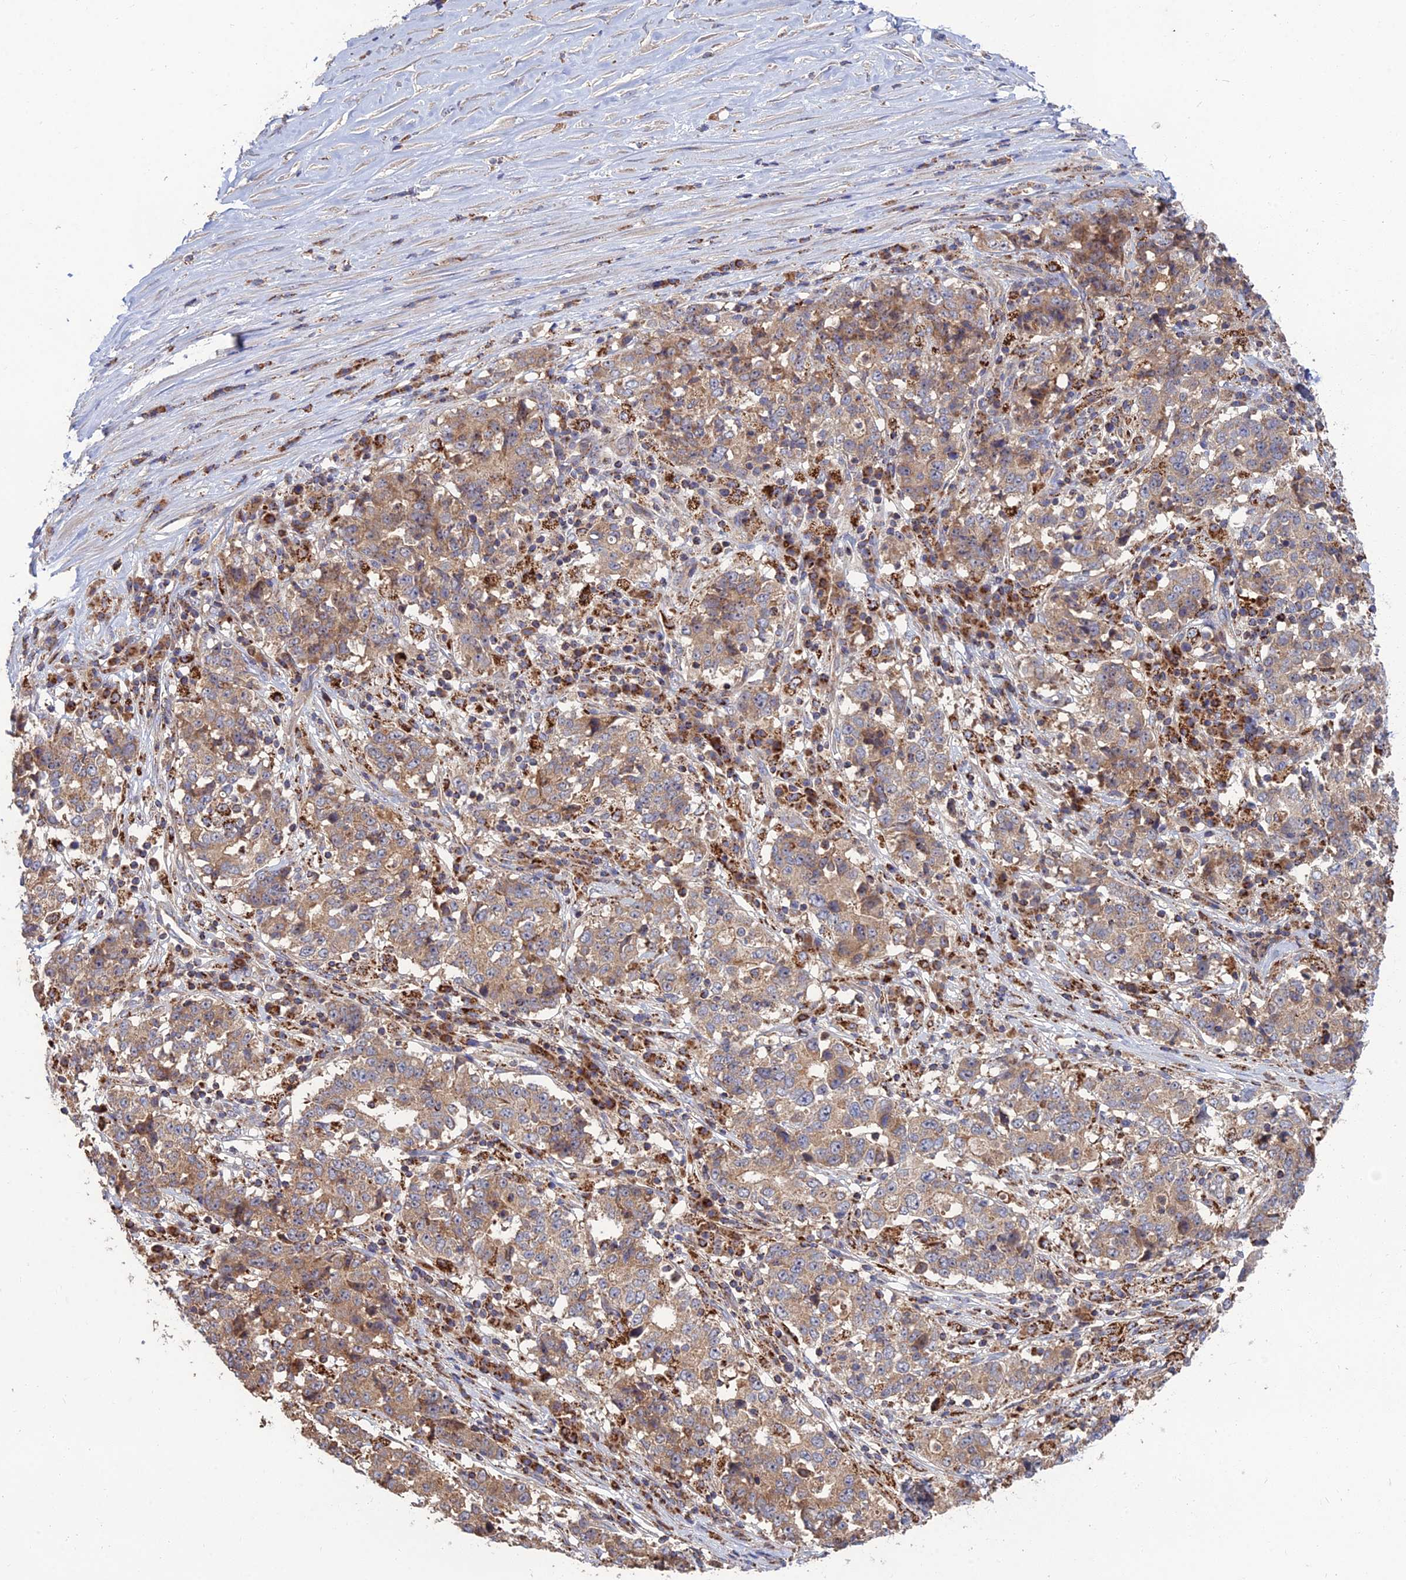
{"staining": {"intensity": "weak", "quantity": ">75%", "location": "cytoplasmic/membranous"}, "tissue": "stomach cancer", "cell_type": "Tumor cells", "image_type": "cancer", "snomed": [{"axis": "morphology", "description": "Adenocarcinoma, NOS"}, {"axis": "topography", "description": "Stomach"}], "caption": "Protein expression analysis of human adenocarcinoma (stomach) reveals weak cytoplasmic/membranous staining in approximately >75% of tumor cells.", "gene": "RIC8B", "patient": {"sex": "male", "age": 59}}